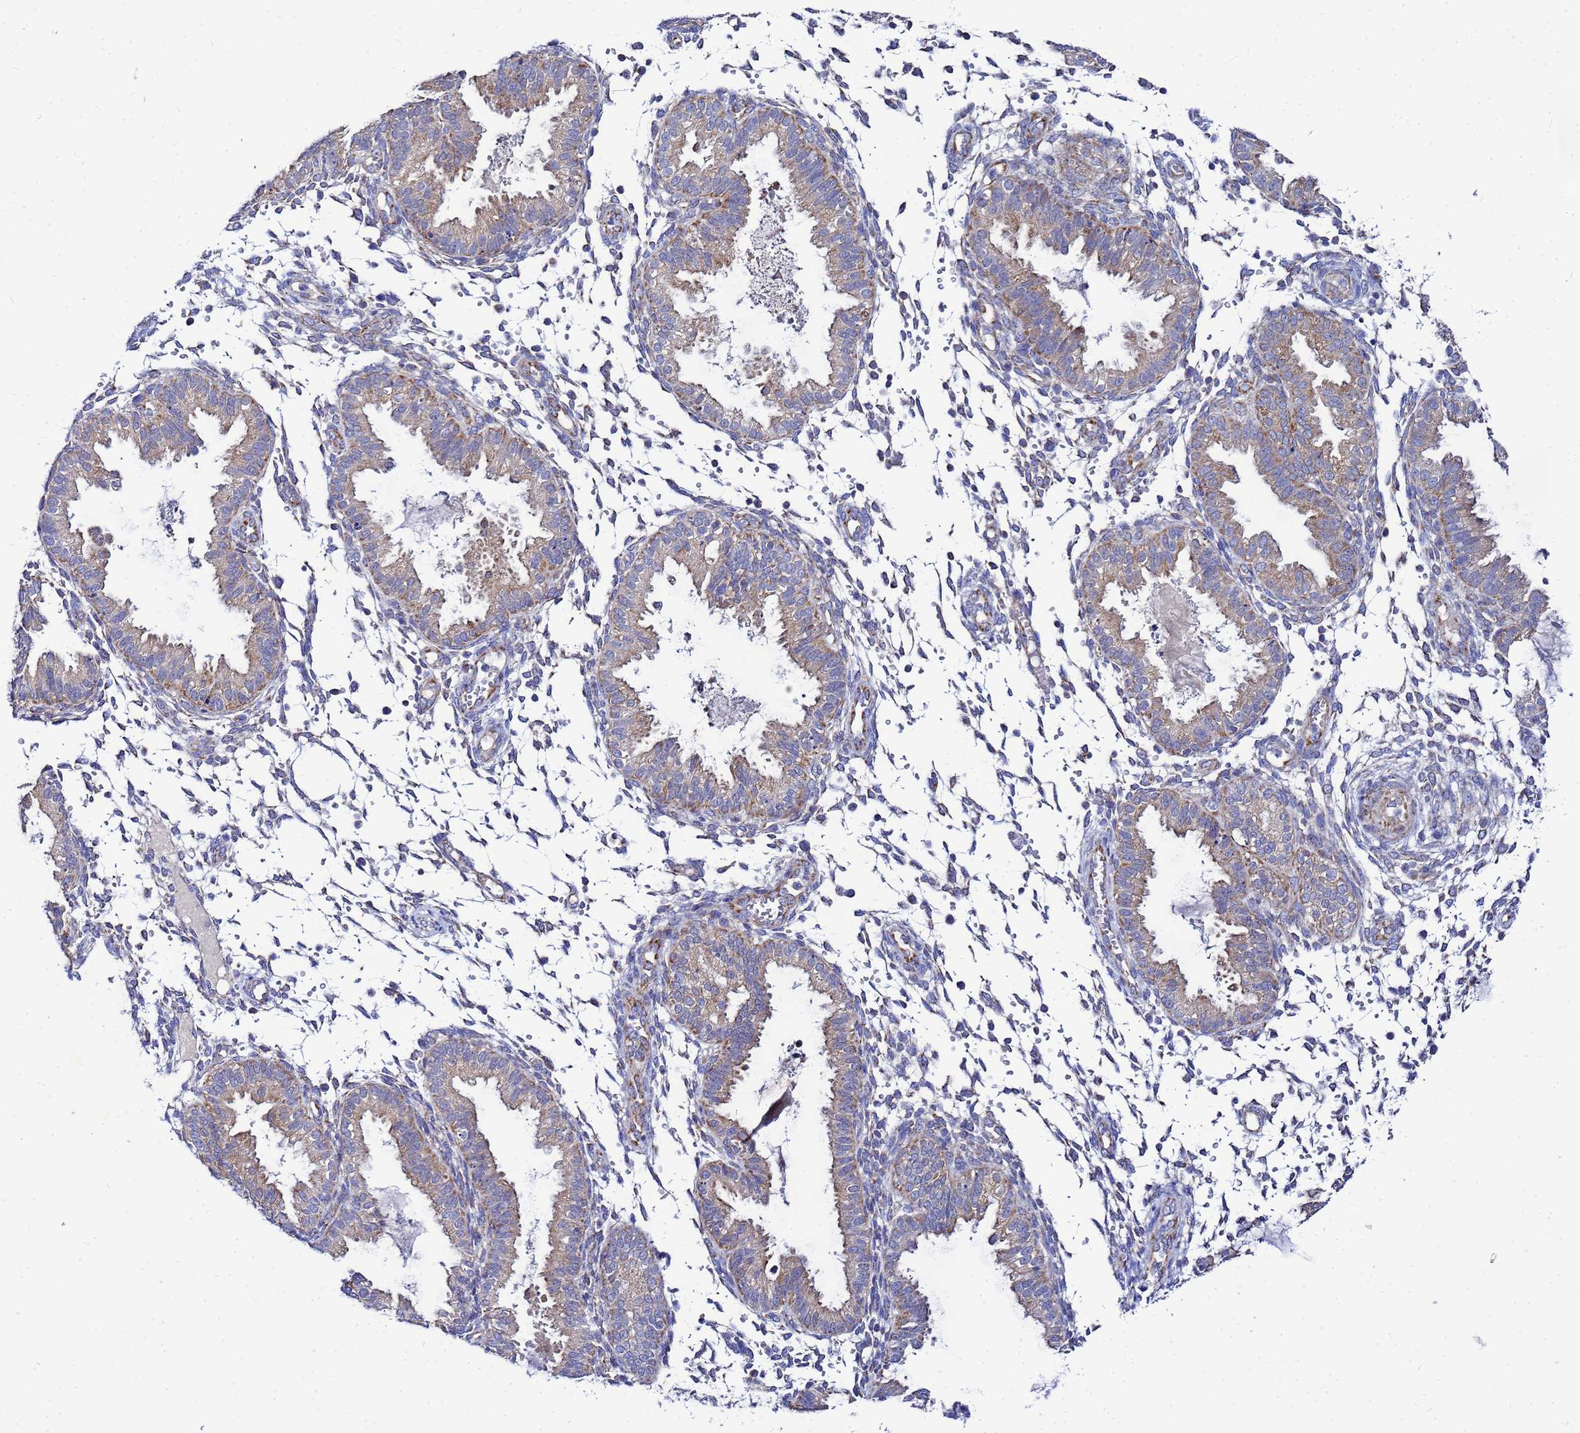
{"staining": {"intensity": "negative", "quantity": "none", "location": "none"}, "tissue": "endometrium", "cell_type": "Cells in endometrial stroma", "image_type": "normal", "snomed": [{"axis": "morphology", "description": "Normal tissue, NOS"}, {"axis": "topography", "description": "Endometrium"}], "caption": "The photomicrograph shows no staining of cells in endometrial stroma in benign endometrium.", "gene": "FAHD2A", "patient": {"sex": "female", "age": 33}}